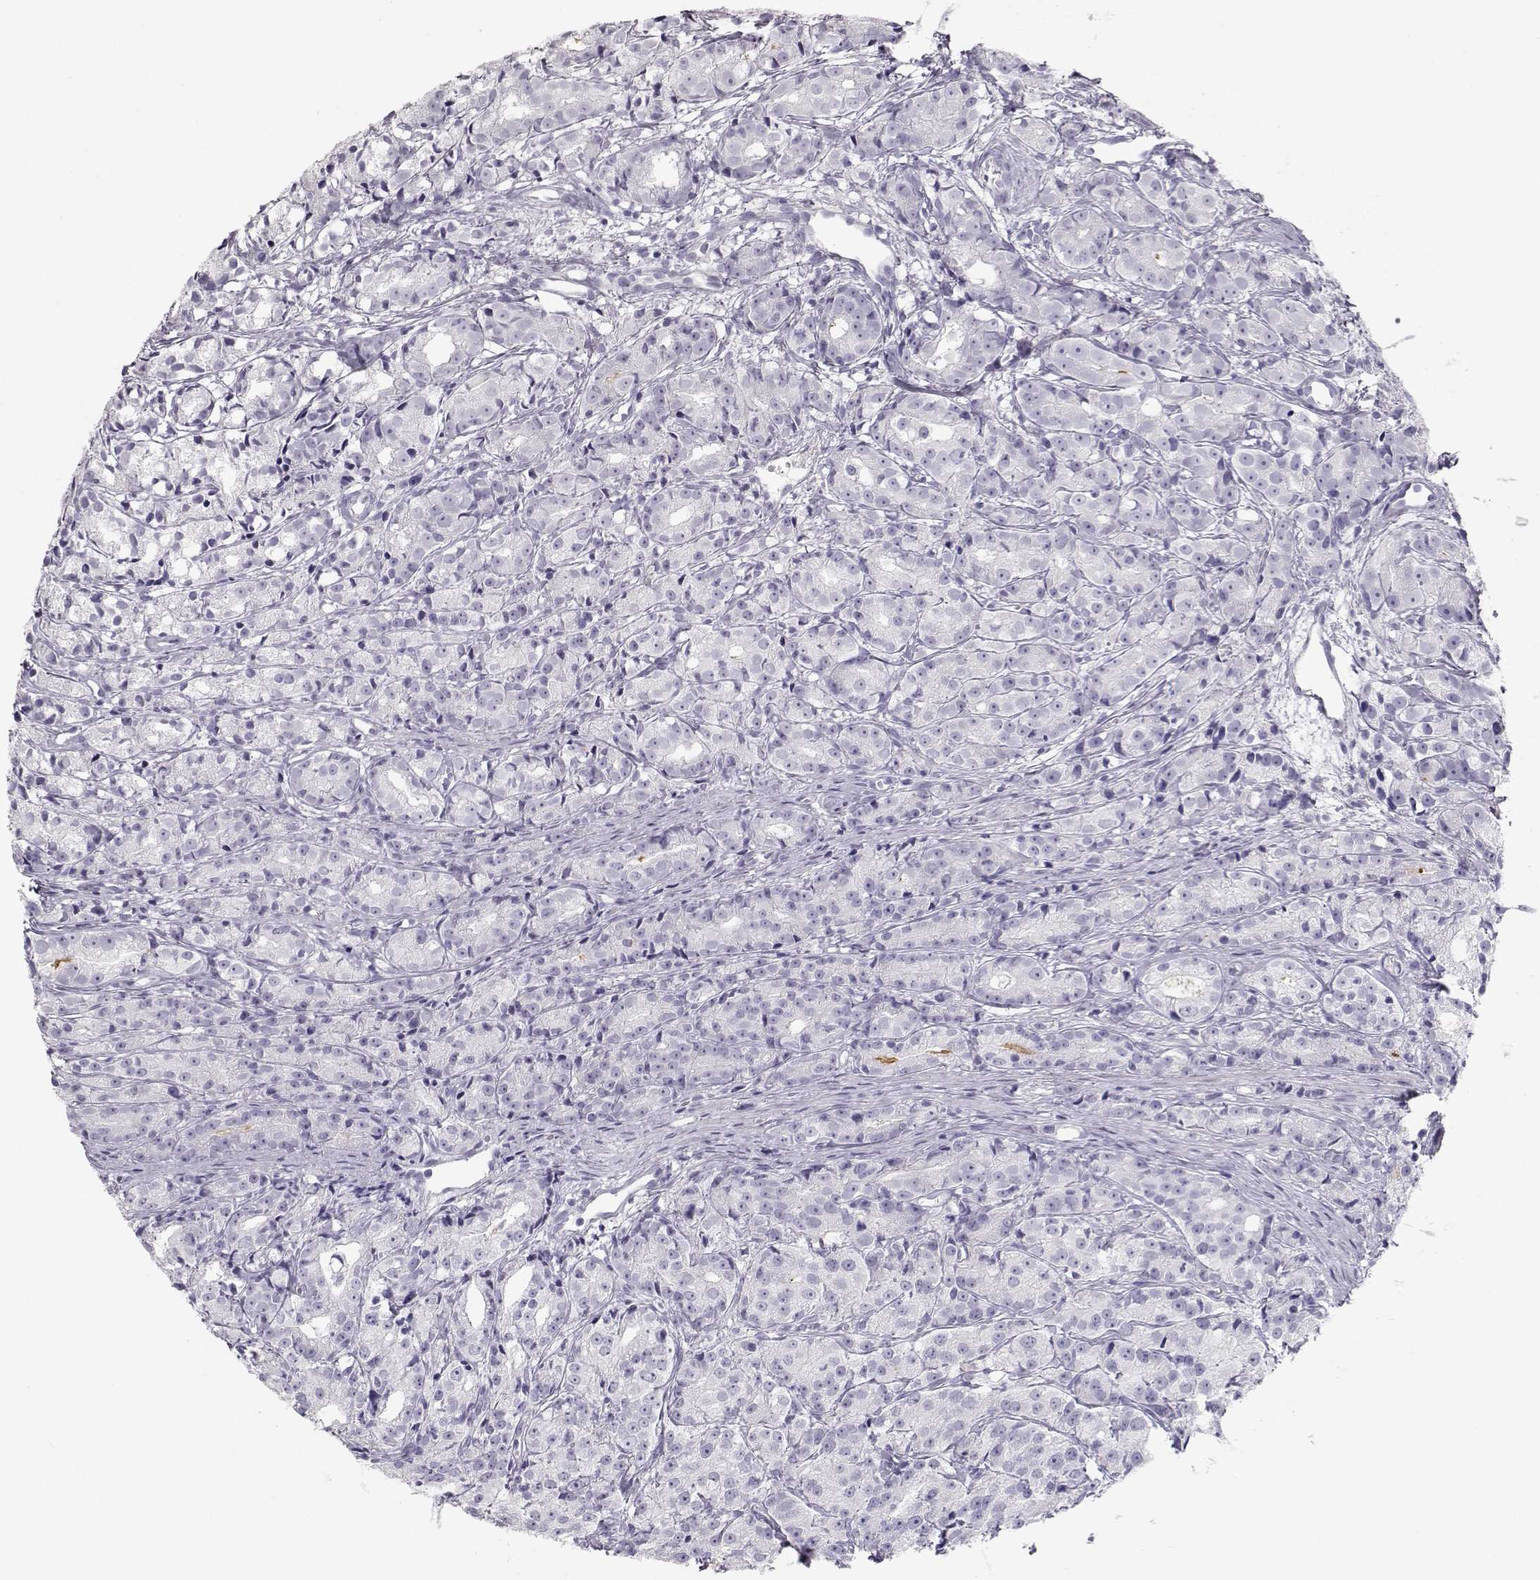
{"staining": {"intensity": "negative", "quantity": "none", "location": "none"}, "tissue": "prostate cancer", "cell_type": "Tumor cells", "image_type": "cancer", "snomed": [{"axis": "morphology", "description": "Adenocarcinoma, Medium grade"}, {"axis": "topography", "description": "Prostate"}], "caption": "An image of prostate cancer (medium-grade adenocarcinoma) stained for a protein demonstrates no brown staining in tumor cells.", "gene": "MIP", "patient": {"sex": "male", "age": 74}}